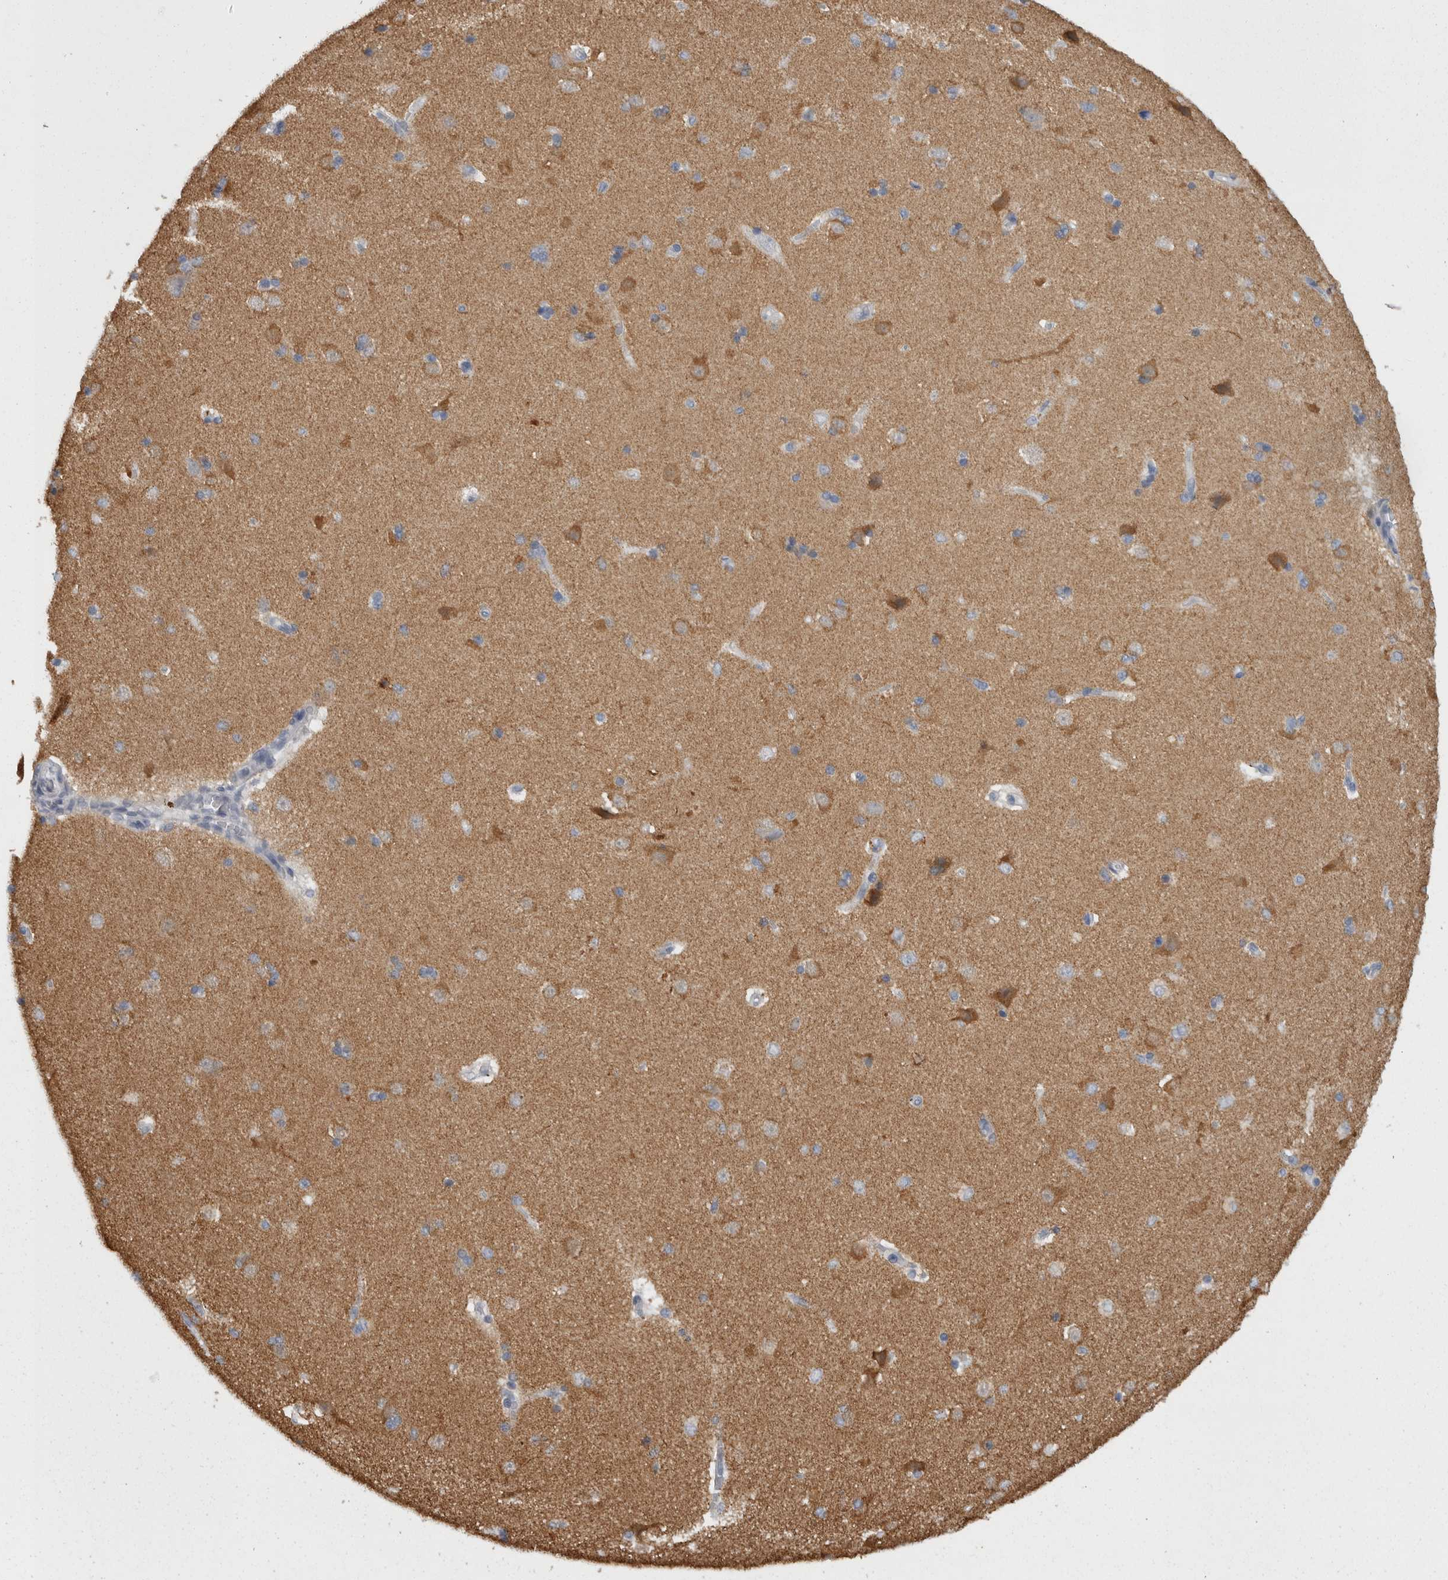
{"staining": {"intensity": "negative", "quantity": "none", "location": "none"}, "tissue": "caudate", "cell_type": "Glial cells", "image_type": "normal", "snomed": [{"axis": "morphology", "description": "Normal tissue, NOS"}, {"axis": "topography", "description": "Lateral ventricle wall"}], "caption": "DAB (3,3'-diaminobenzidine) immunohistochemical staining of normal human caudate exhibits no significant positivity in glial cells.", "gene": "CAMK2D", "patient": {"sex": "female", "age": 19}}